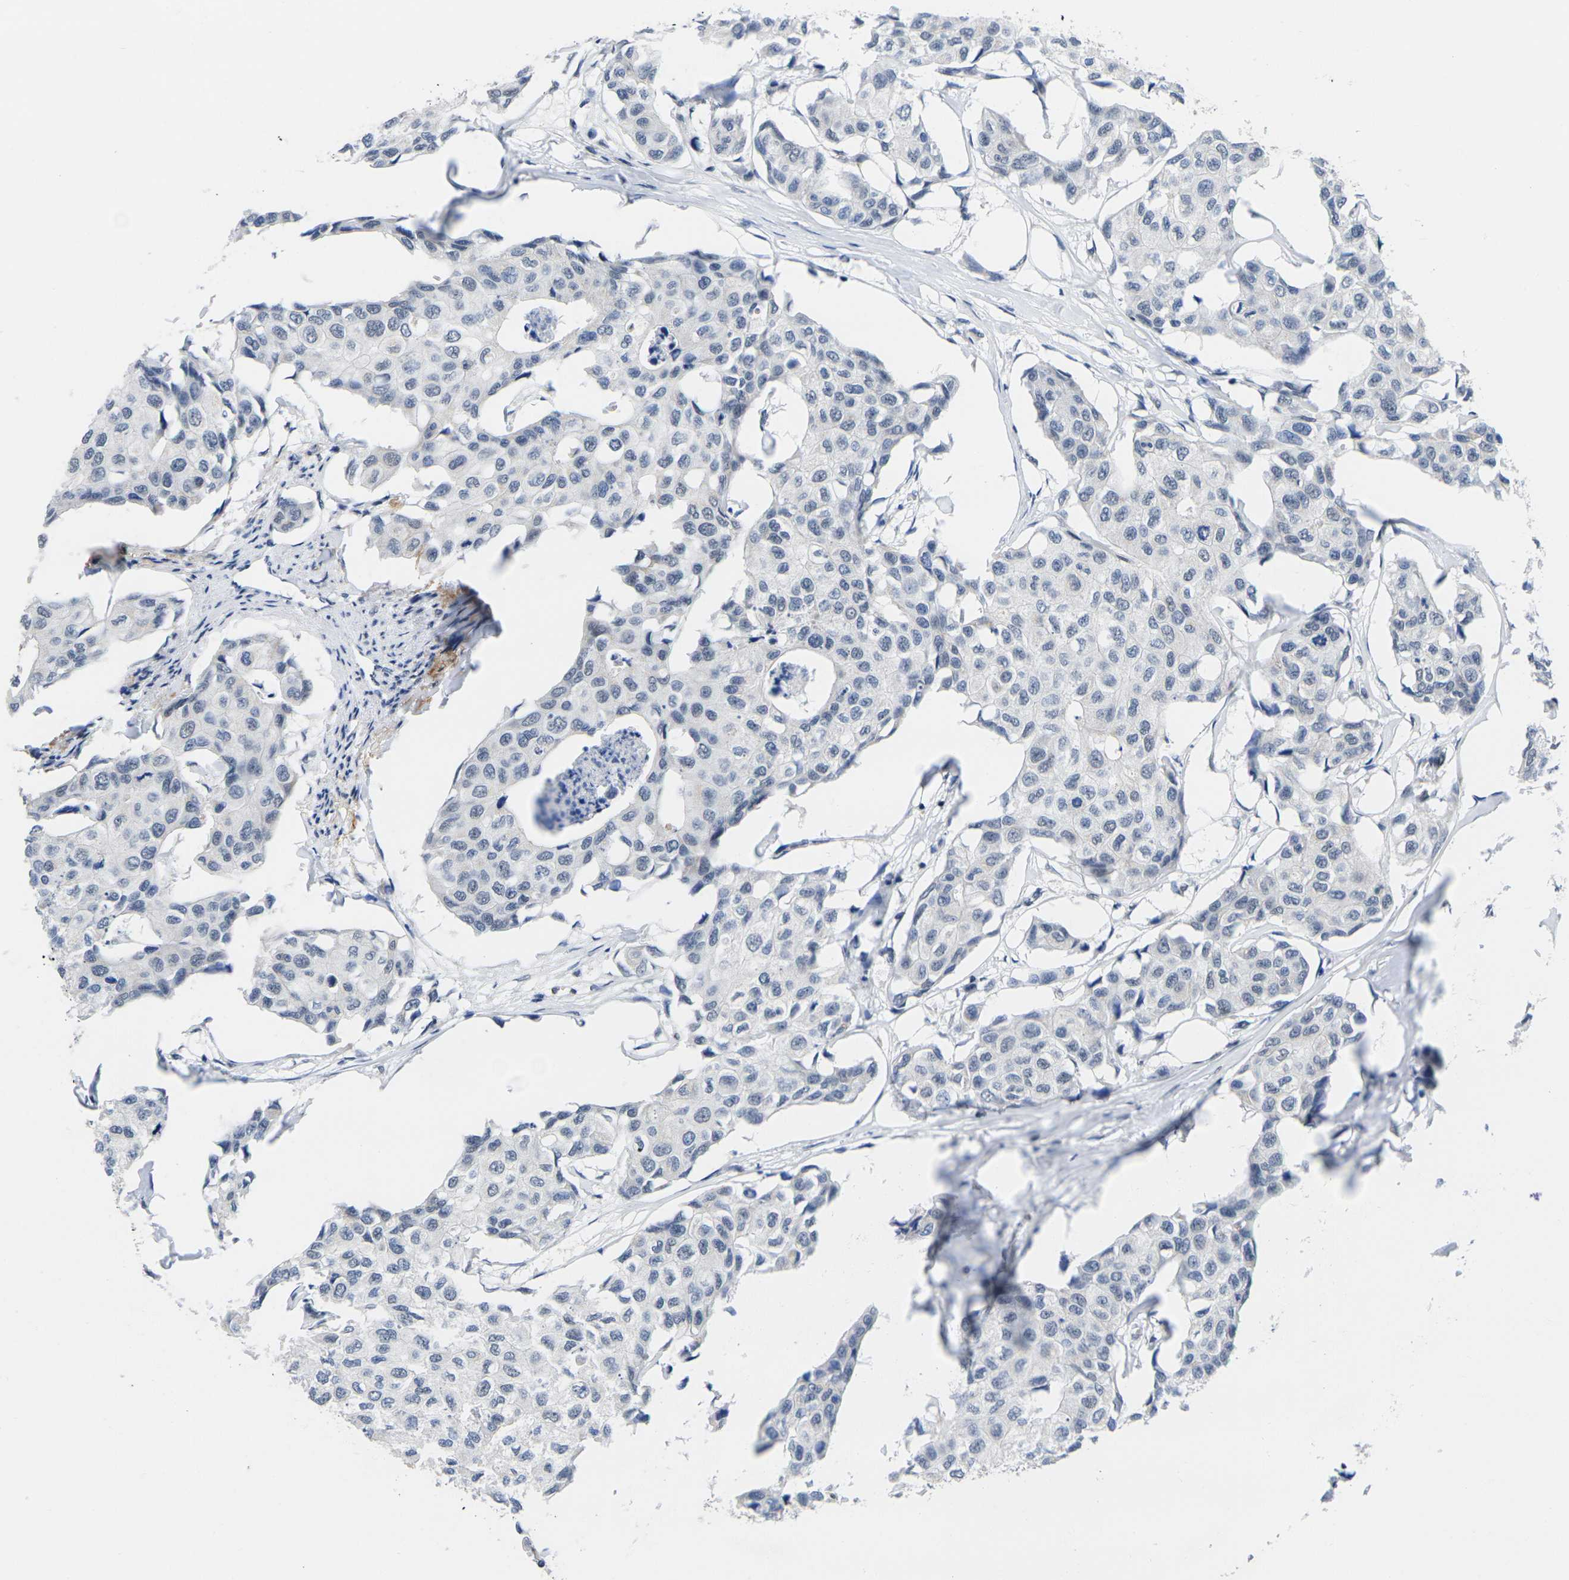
{"staining": {"intensity": "negative", "quantity": "none", "location": "none"}, "tissue": "breast cancer", "cell_type": "Tumor cells", "image_type": "cancer", "snomed": [{"axis": "morphology", "description": "Duct carcinoma"}, {"axis": "topography", "description": "Breast"}], "caption": "Micrograph shows no protein expression in tumor cells of breast cancer tissue.", "gene": "RBM7", "patient": {"sex": "female", "age": 80}}